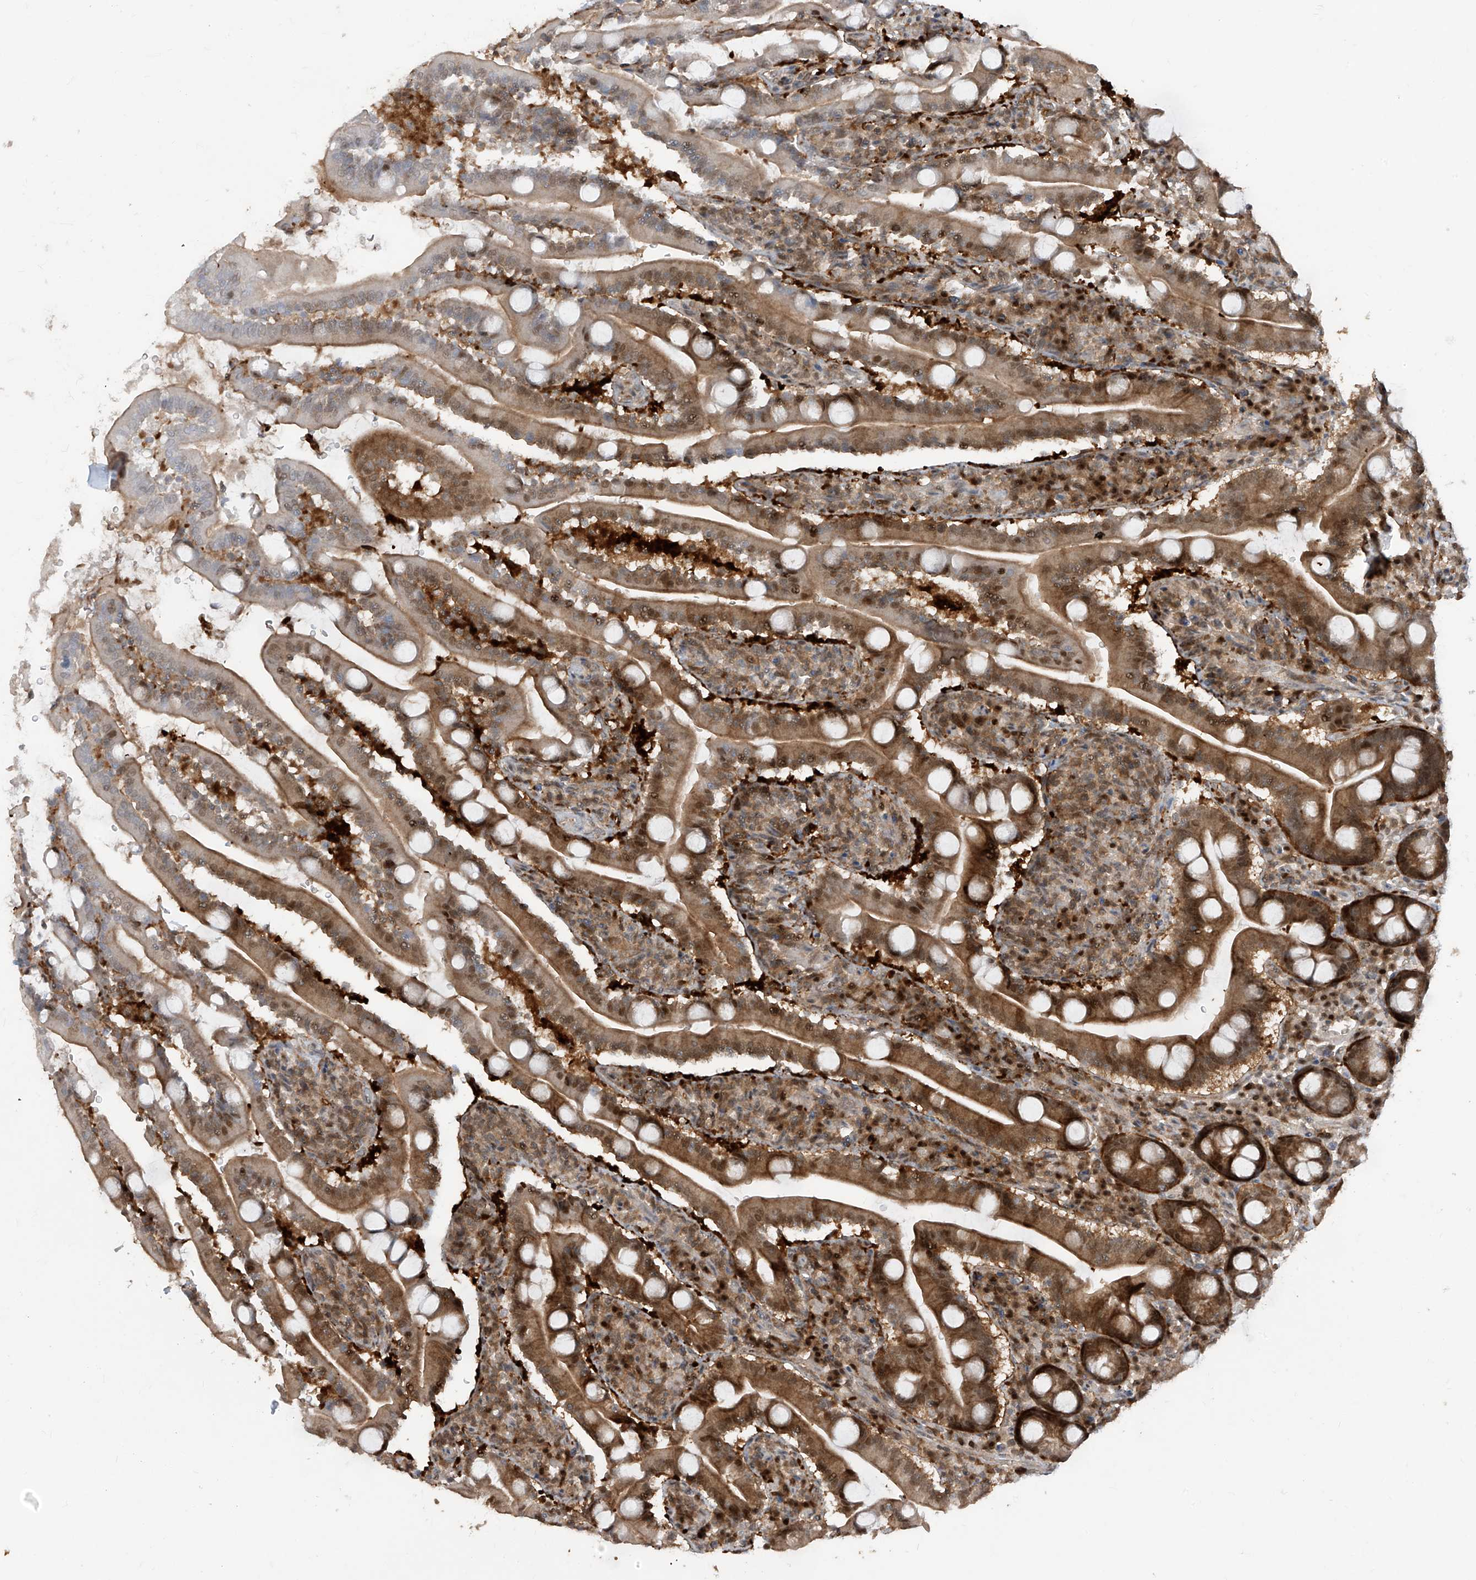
{"staining": {"intensity": "moderate", "quantity": ">75%", "location": "cytoplasmic/membranous,nuclear"}, "tissue": "duodenum", "cell_type": "Glandular cells", "image_type": "normal", "snomed": [{"axis": "morphology", "description": "Normal tissue, NOS"}, {"axis": "topography", "description": "Duodenum"}], "caption": "Glandular cells show medium levels of moderate cytoplasmic/membranous,nuclear staining in about >75% of cells in unremarkable human duodenum.", "gene": "ZNF358", "patient": {"sex": "male", "age": 35}}